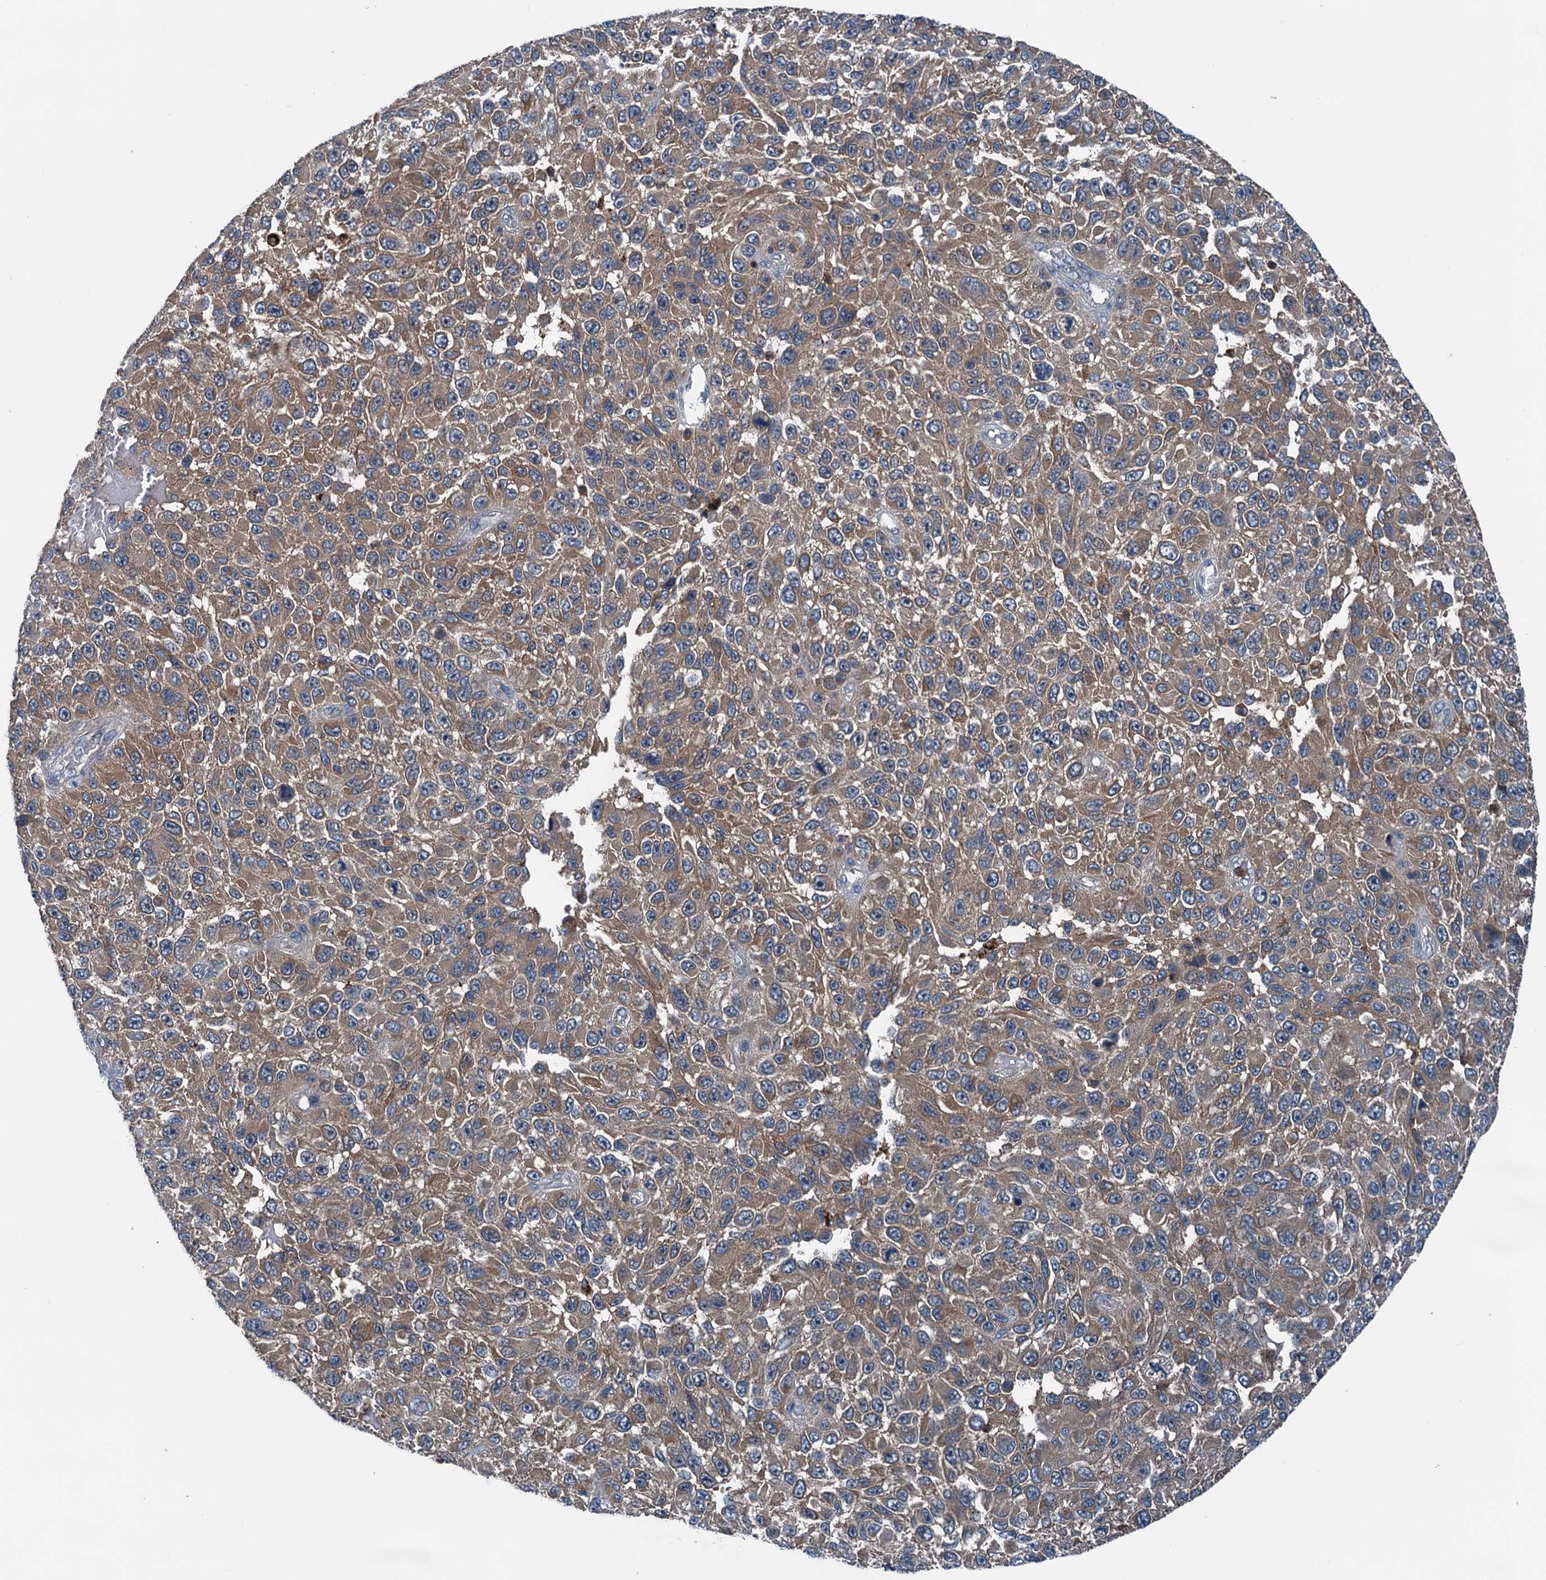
{"staining": {"intensity": "moderate", "quantity": ">75%", "location": "cytoplasmic/membranous"}, "tissue": "melanoma", "cell_type": "Tumor cells", "image_type": "cancer", "snomed": [{"axis": "morphology", "description": "Malignant melanoma, NOS"}, {"axis": "topography", "description": "Skin"}], "caption": "Immunohistochemistry (IHC) staining of malignant melanoma, which shows medium levels of moderate cytoplasmic/membranous staining in about >75% of tumor cells indicating moderate cytoplasmic/membranous protein staining. The staining was performed using DAB (3,3'-diaminobenzidine) (brown) for protein detection and nuclei were counterstained in hematoxylin (blue).", "gene": "PDSS1", "patient": {"sex": "female", "age": 96}}